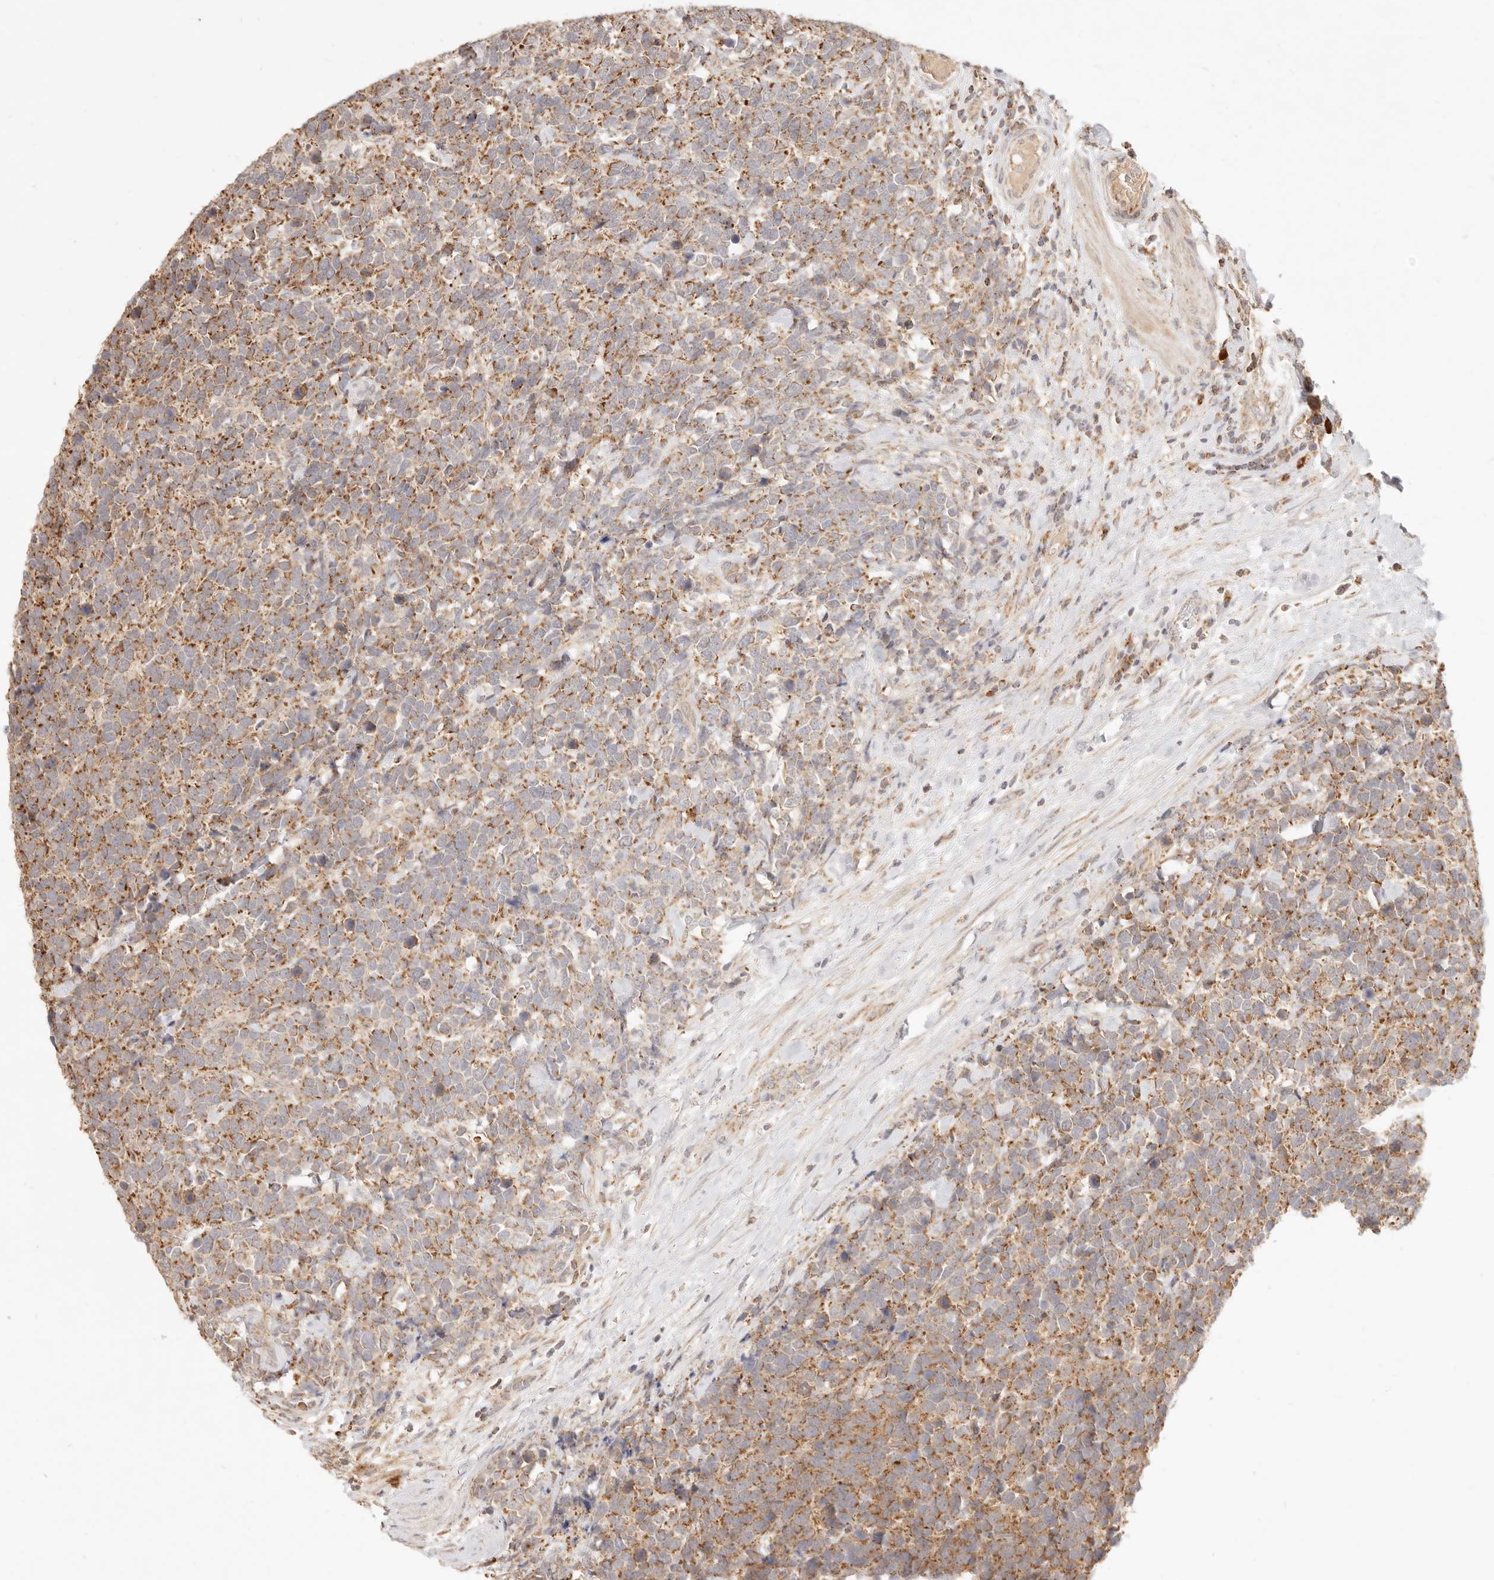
{"staining": {"intensity": "moderate", "quantity": ">75%", "location": "cytoplasmic/membranous"}, "tissue": "urothelial cancer", "cell_type": "Tumor cells", "image_type": "cancer", "snomed": [{"axis": "morphology", "description": "Urothelial carcinoma, High grade"}, {"axis": "topography", "description": "Urinary bladder"}], "caption": "Human urothelial cancer stained with a brown dye reveals moderate cytoplasmic/membranous positive positivity in approximately >75% of tumor cells.", "gene": "CPLANE2", "patient": {"sex": "female", "age": 82}}